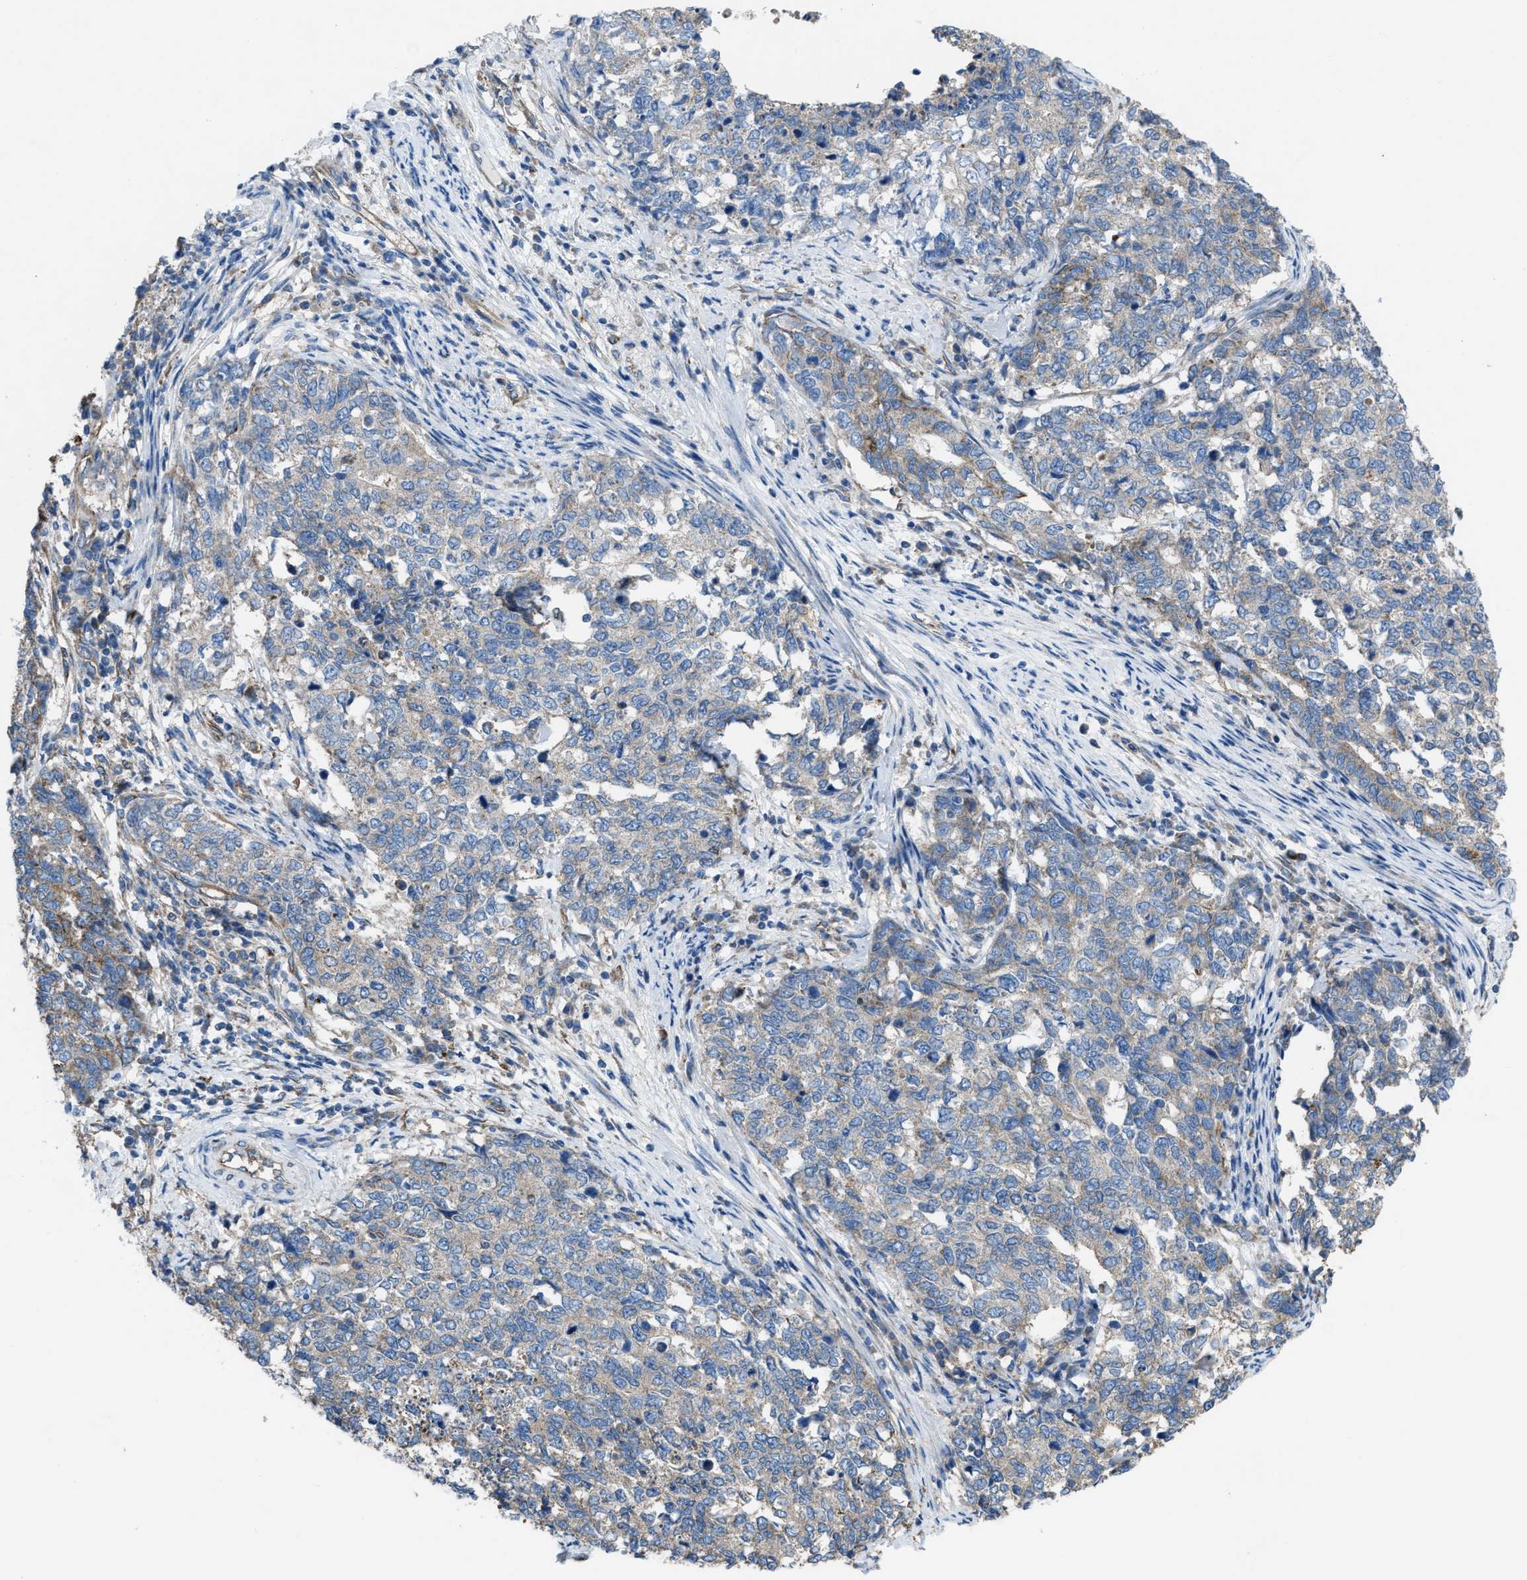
{"staining": {"intensity": "negative", "quantity": "none", "location": "none"}, "tissue": "cervical cancer", "cell_type": "Tumor cells", "image_type": "cancer", "snomed": [{"axis": "morphology", "description": "Squamous cell carcinoma, NOS"}, {"axis": "topography", "description": "Cervix"}], "caption": "An IHC micrograph of squamous cell carcinoma (cervical) is shown. There is no staining in tumor cells of squamous cell carcinoma (cervical).", "gene": "DOLPP1", "patient": {"sex": "female", "age": 63}}